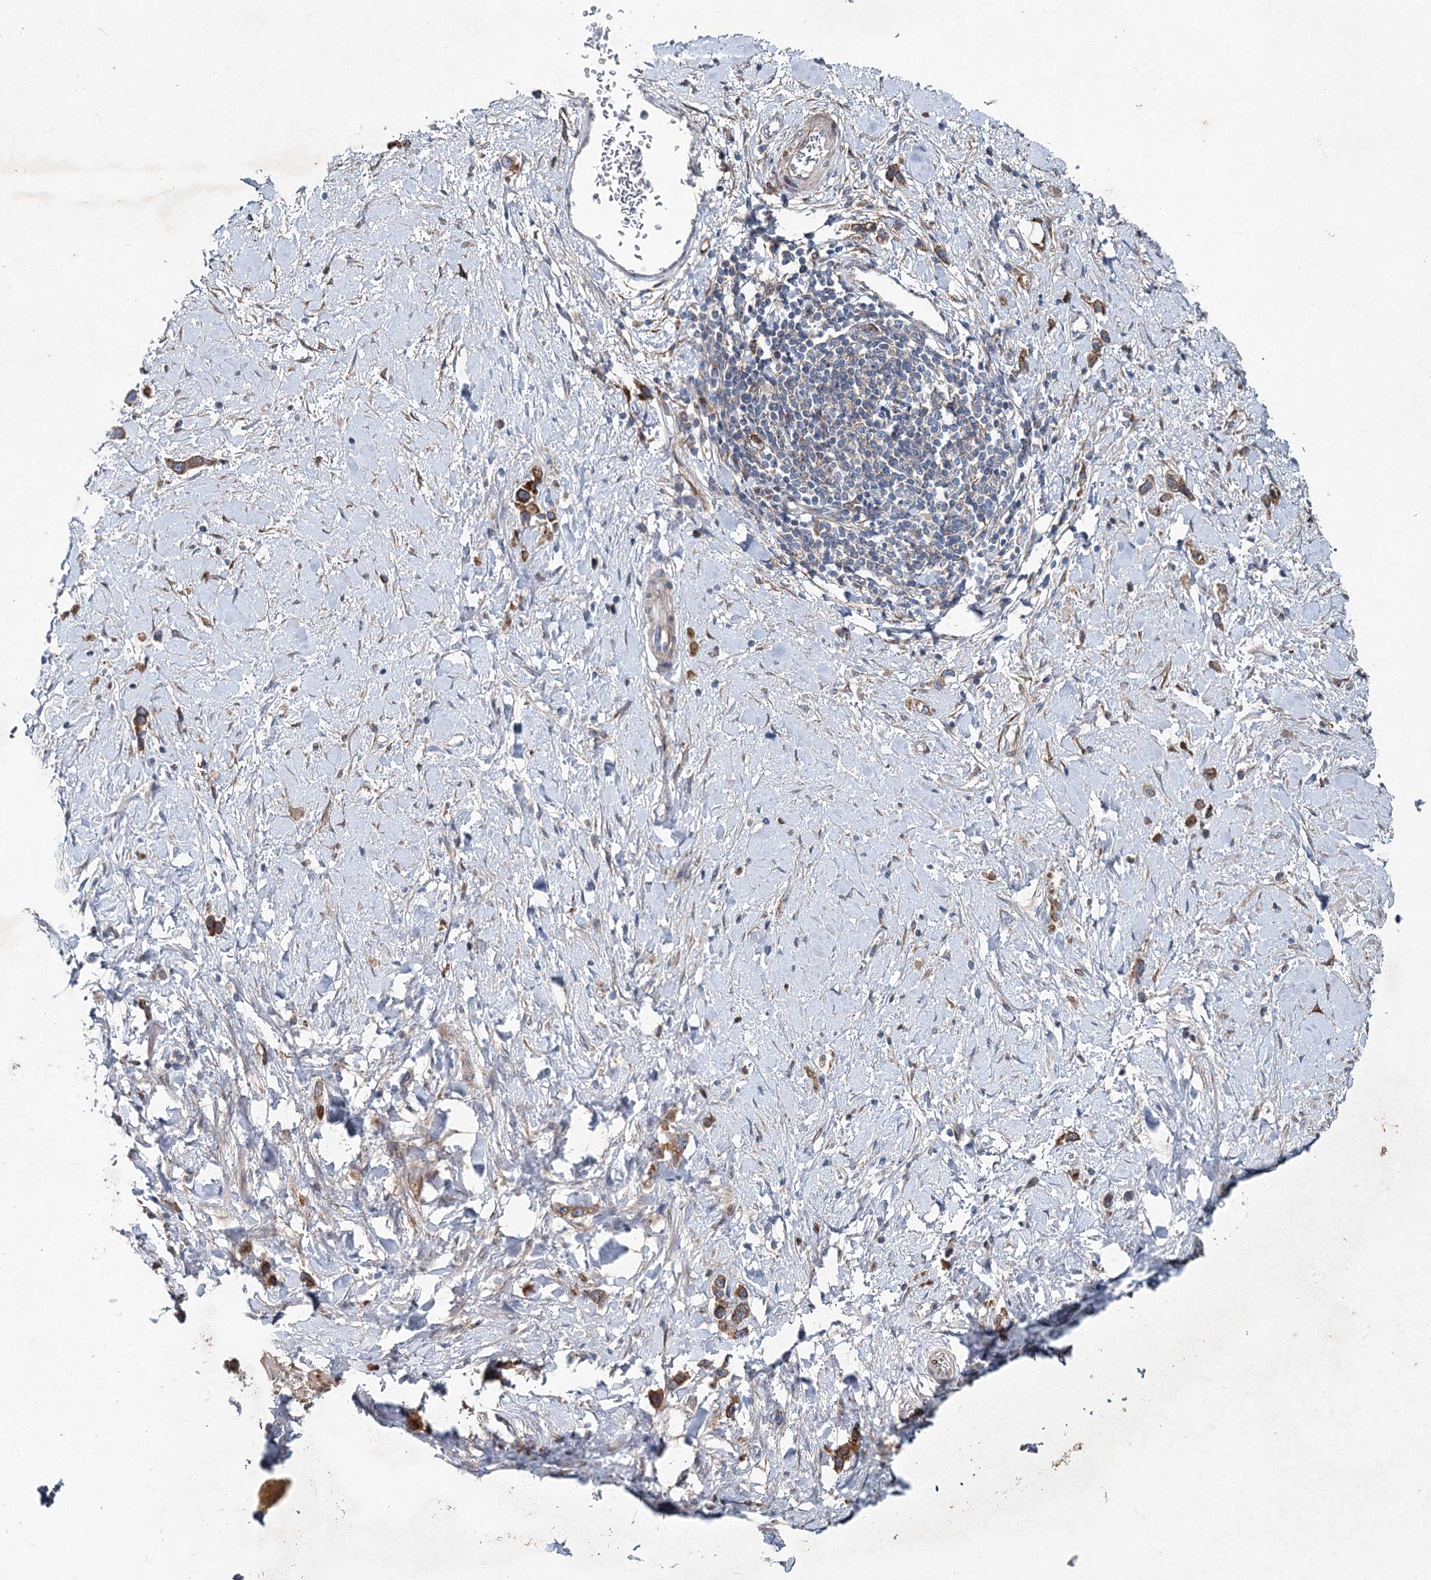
{"staining": {"intensity": "strong", "quantity": ">75%", "location": "cytoplasmic/membranous"}, "tissue": "stomach cancer", "cell_type": "Tumor cells", "image_type": "cancer", "snomed": [{"axis": "morphology", "description": "Adenocarcinoma, NOS"}, {"axis": "topography", "description": "Stomach"}], "caption": "Immunohistochemical staining of human stomach cancer demonstrates high levels of strong cytoplasmic/membranous protein positivity in about >75% of tumor cells.", "gene": "SPOPL", "patient": {"sex": "female", "age": 65}}